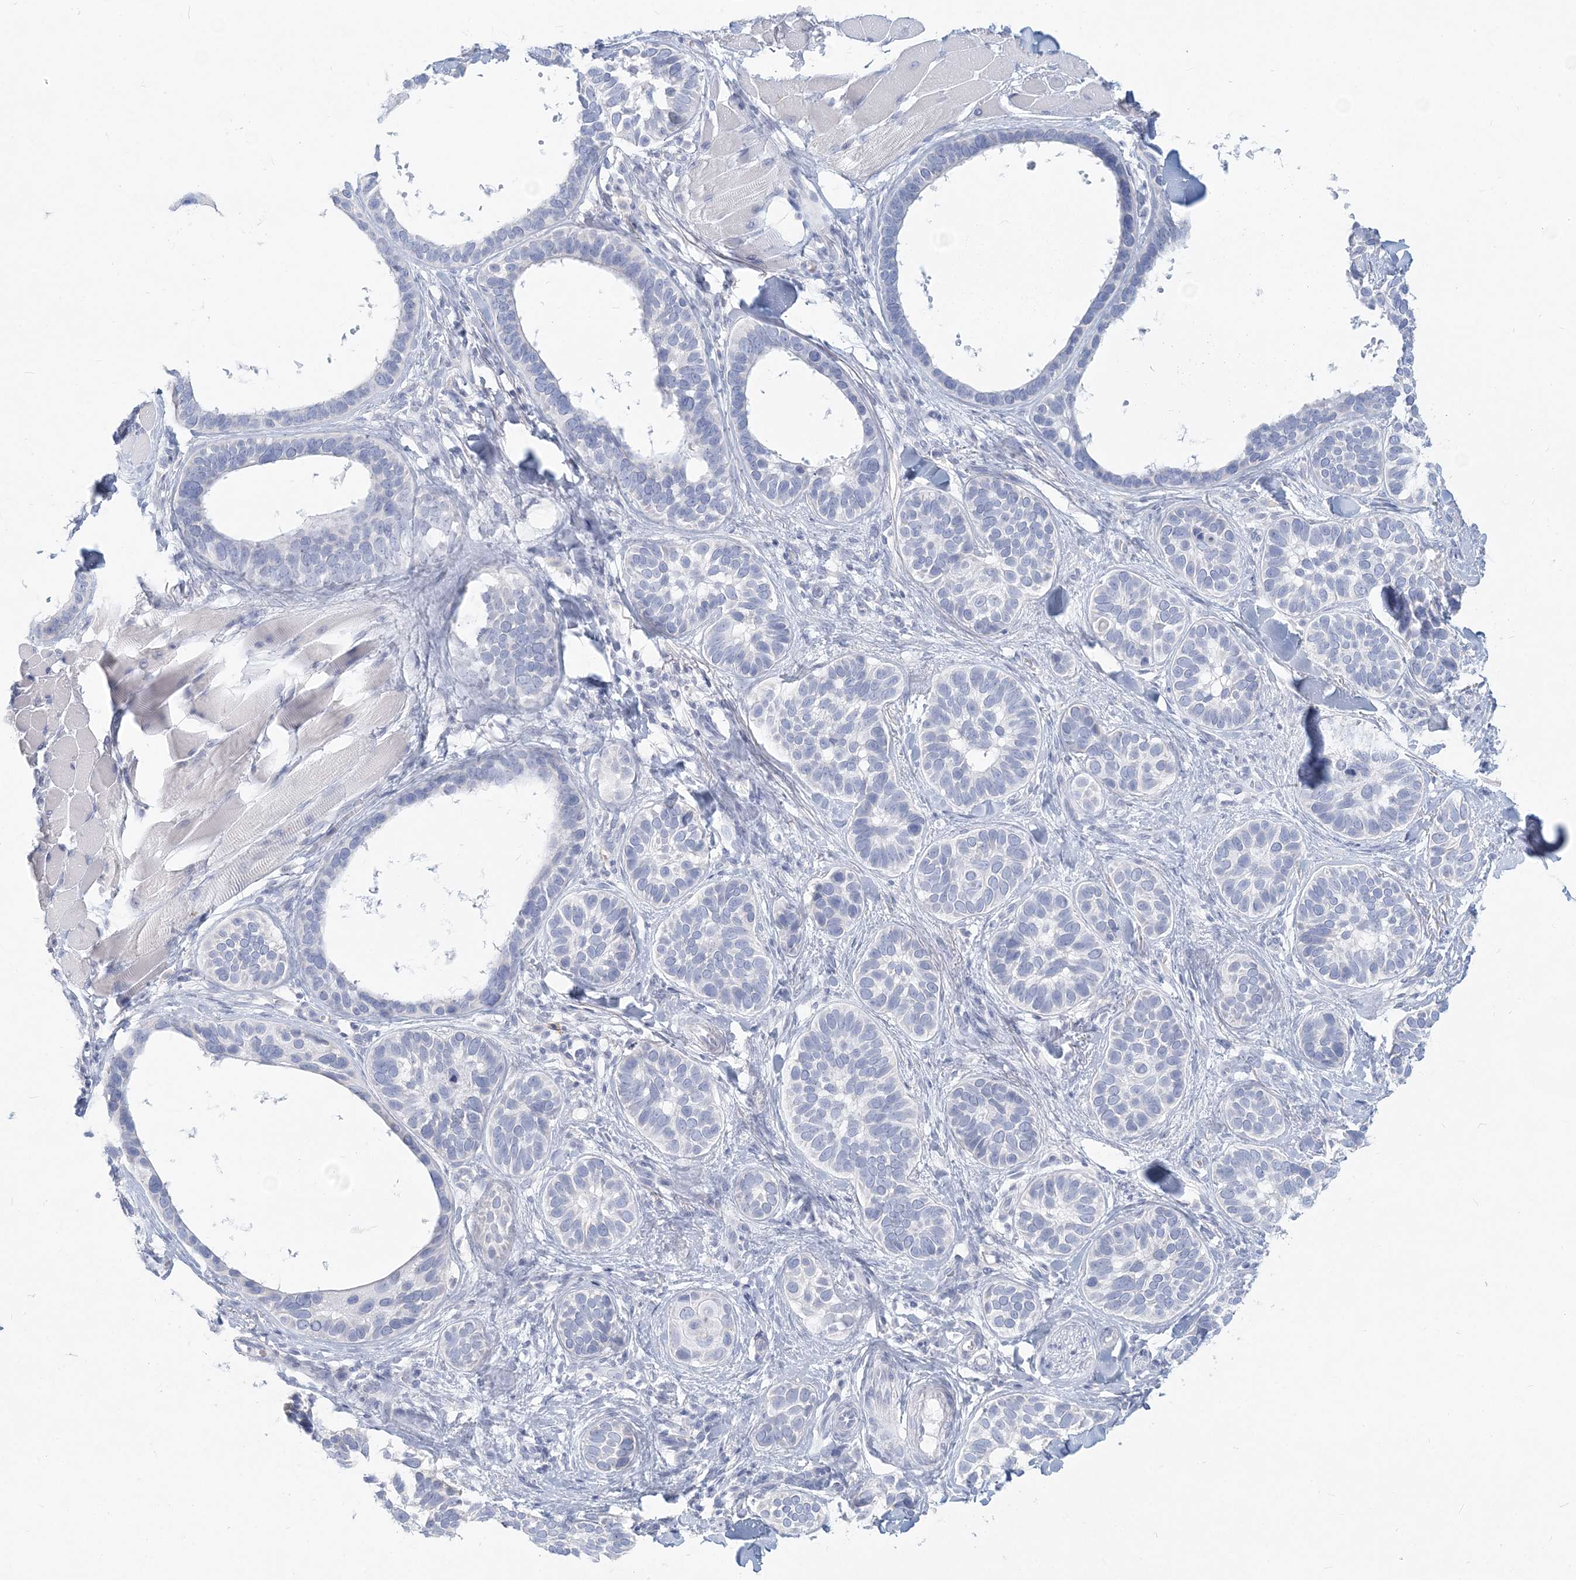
{"staining": {"intensity": "negative", "quantity": "none", "location": "none"}, "tissue": "skin cancer", "cell_type": "Tumor cells", "image_type": "cancer", "snomed": [{"axis": "morphology", "description": "Basal cell carcinoma"}, {"axis": "topography", "description": "Skin"}], "caption": "Skin cancer stained for a protein using IHC exhibits no staining tumor cells.", "gene": "CSN1S1", "patient": {"sex": "male", "age": 62}}